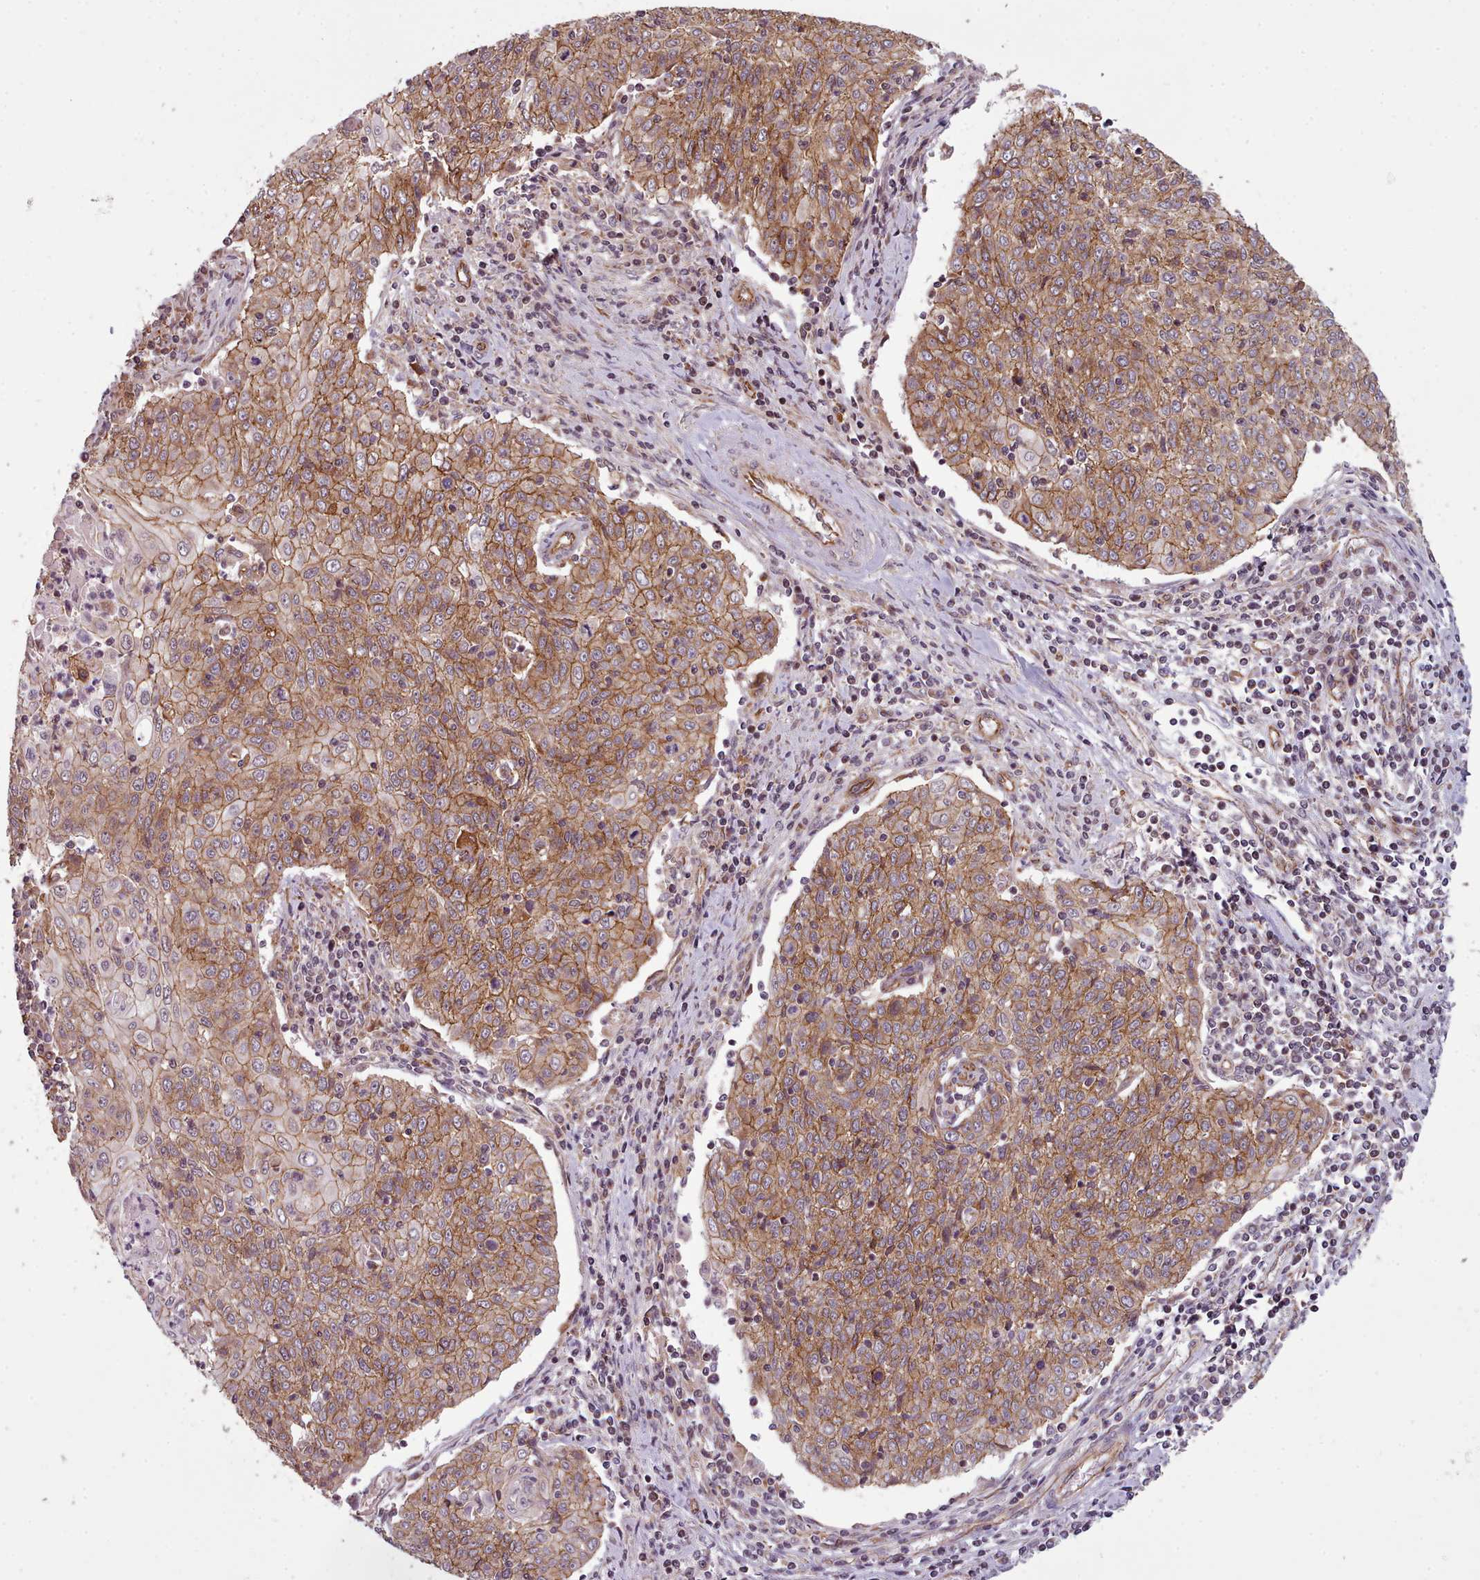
{"staining": {"intensity": "moderate", "quantity": ">75%", "location": "cytoplasmic/membranous"}, "tissue": "cervical cancer", "cell_type": "Tumor cells", "image_type": "cancer", "snomed": [{"axis": "morphology", "description": "Squamous cell carcinoma, NOS"}, {"axis": "topography", "description": "Cervix"}], "caption": "Approximately >75% of tumor cells in human cervical cancer reveal moderate cytoplasmic/membranous protein staining as visualized by brown immunohistochemical staining.", "gene": "MRPL46", "patient": {"sex": "female", "age": 48}}